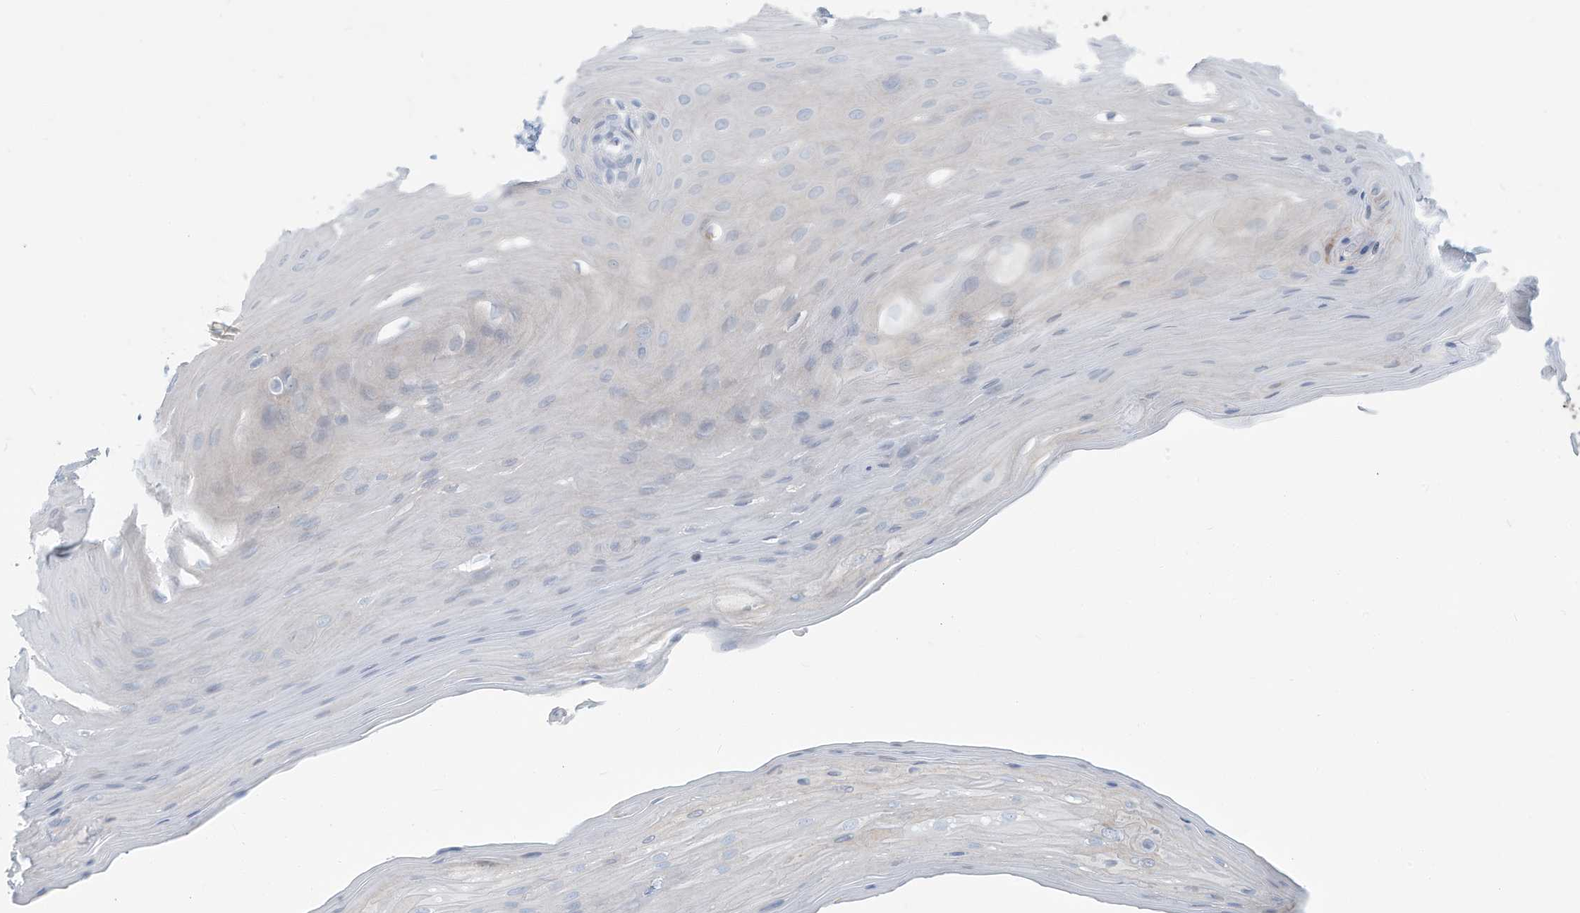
{"staining": {"intensity": "negative", "quantity": "none", "location": "none"}, "tissue": "oral mucosa", "cell_type": "Squamous epithelial cells", "image_type": "normal", "snomed": [{"axis": "morphology", "description": "Normal tissue, NOS"}, {"axis": "morphology", "description": "Squamous cell carcinoma, NOS"}, {"axis": "topography", "description": "Skeletal muscle"}, {"axis": "topography", "description": "Oral tissue"}, {"axis": "topography", "description": "Salivary gland"}, {"axis": "topography", "description": "Head-Neck"}], "caption": "Immunohistochemical staining of normal oral mucosa displays no significant positivity in squamous epithelial cells.", "gene": "ERI2", "patient": {"sex": "male", "age": 54}}